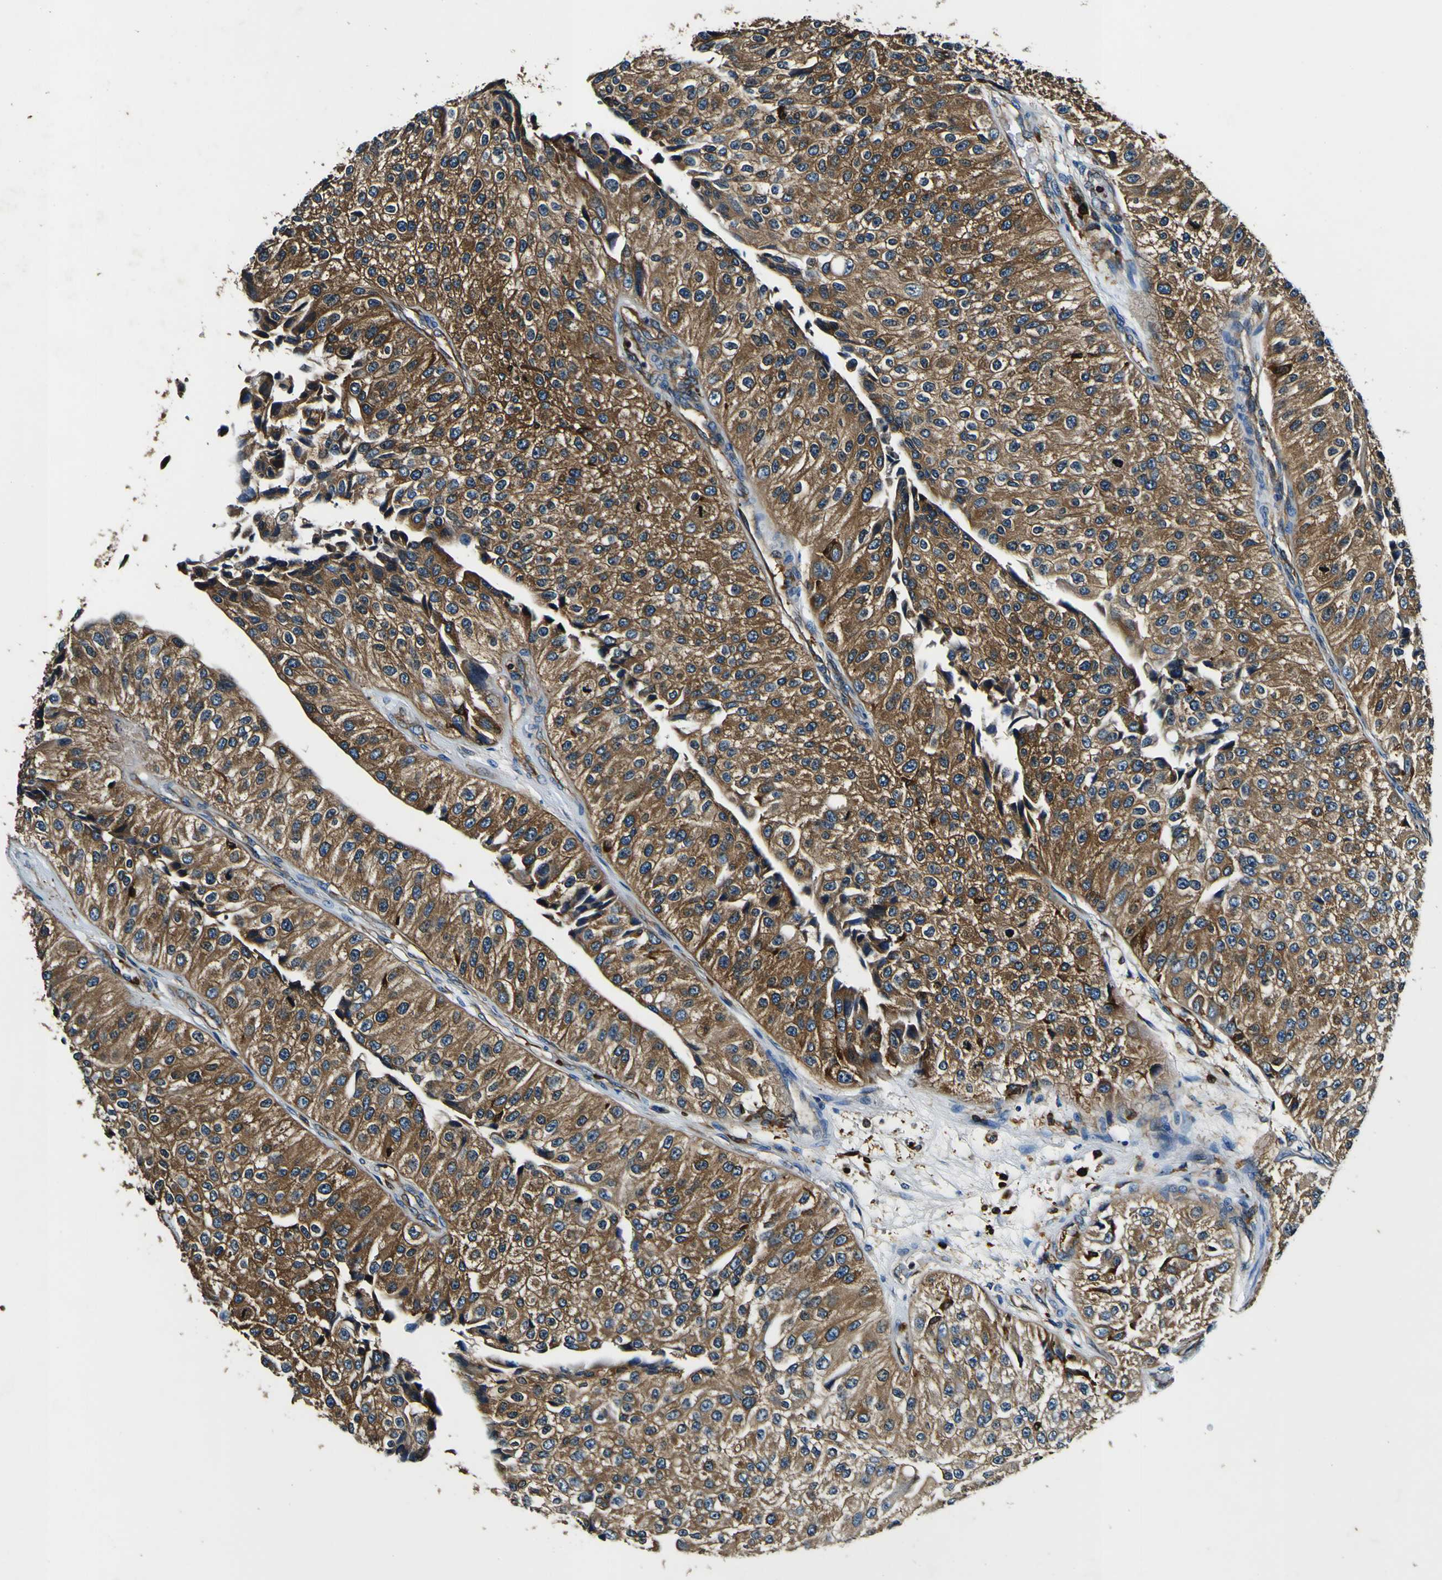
{"staining": {"intensity": "moderate", "quantity": ">75%", "location": "cytoplasmic/membranous"}, "tissue": "urothelial cancer", "cell_type": "Tumor cells", "image_type": "cancer", "snomed": [{"axis": "morphology", "description": "Urothelial carcinoma, High grade"}, {"axis": "topography", "description": "Kidney"}, {"axis": "topography", "description": "Urinary bladder"}], "caption": "Urothelial carcinoma (high-grade) stained with DAB IHC demonstrates medium levels of moderate cytoplasmic/membranous positivity in about >75% of tumor cells.", "gene": "RHOT2", "patient": {"sex": "male", "age": 77}}